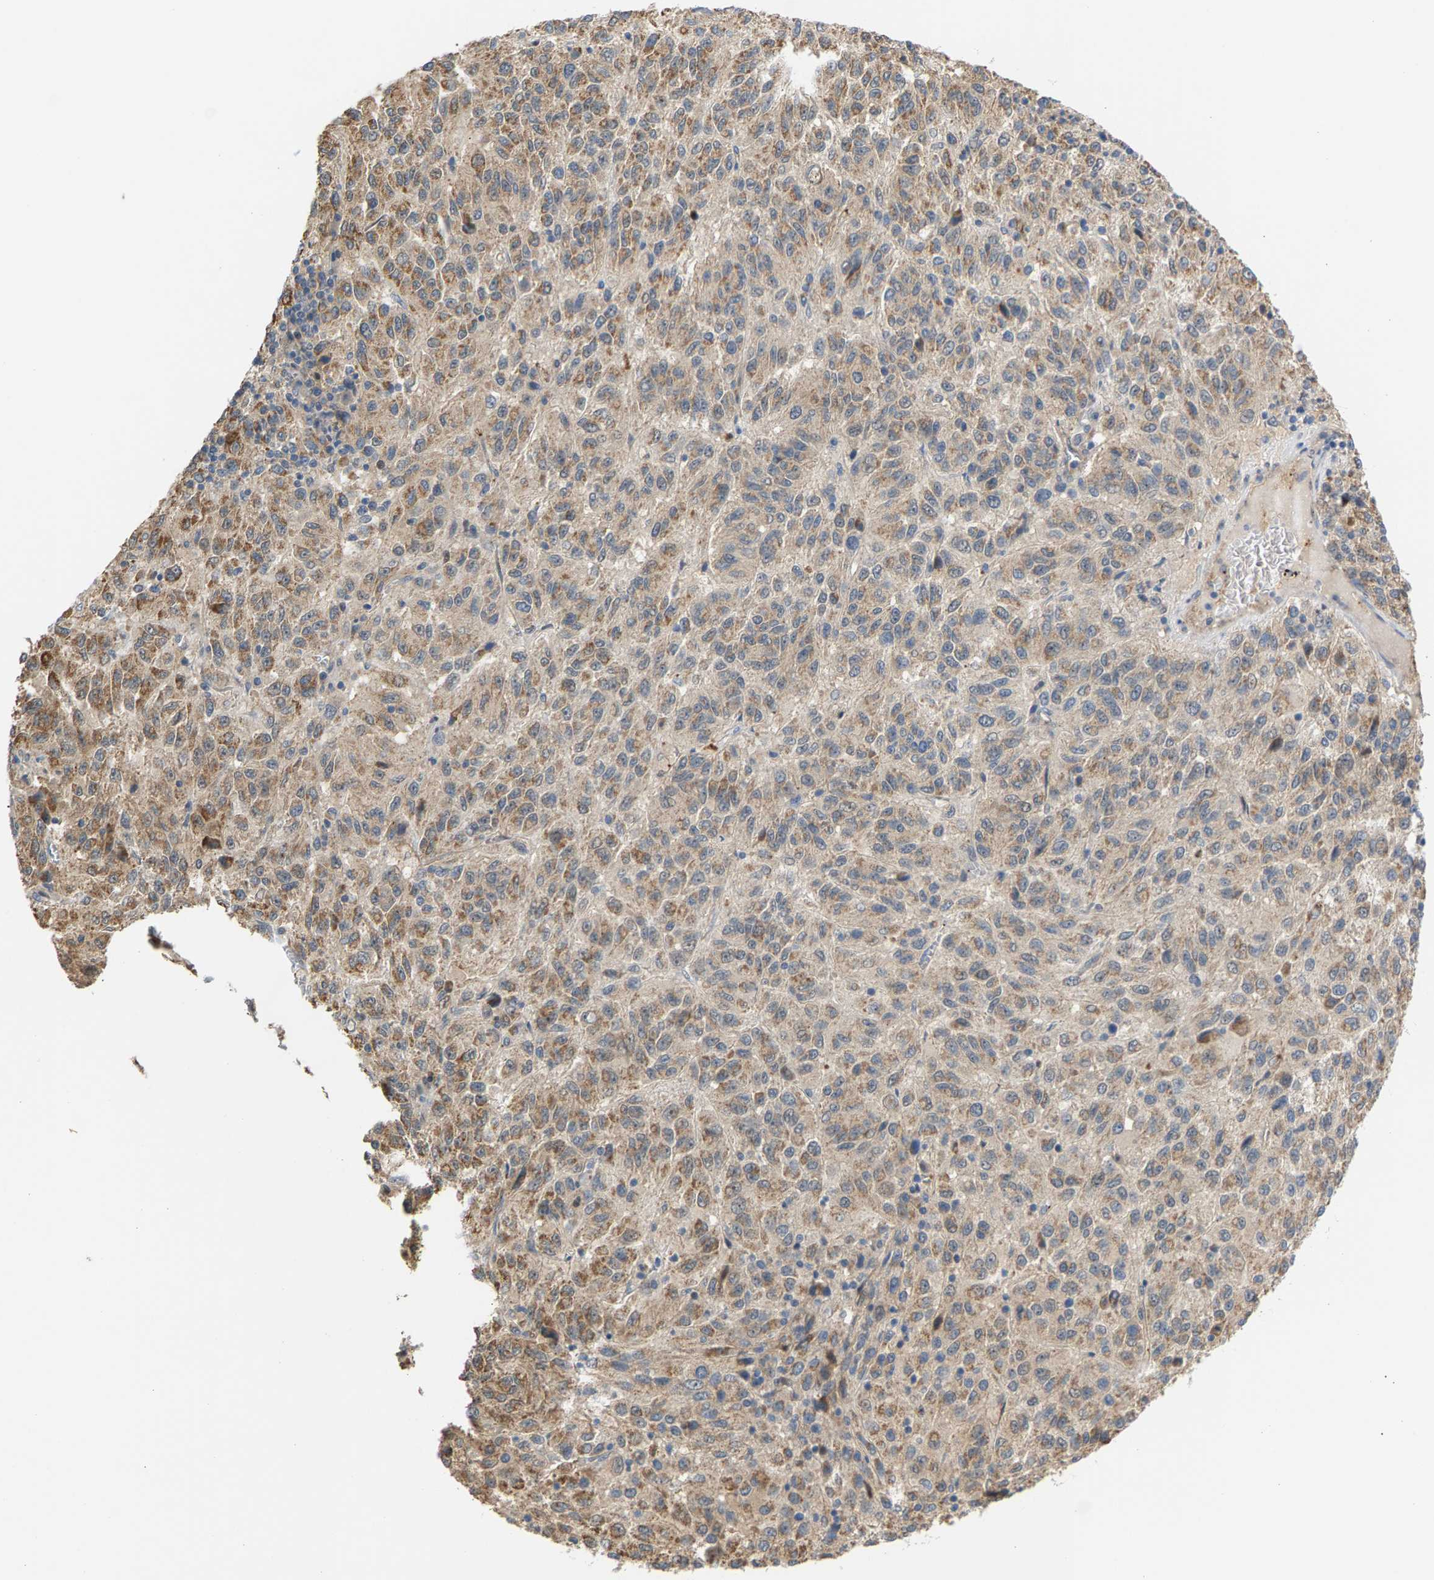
{"staining": {"intensity": "moderate", "quantity": ">75%", "location": "cytoplasmic/membranous"}, "tissue": "melanoma", "cell_type": "Tumor cells", "image_type": "cancer", "snomed": [{"axis": "morphology", "description": "Malignant melanoma, Metastatic site"}, {"axis": "topography", "description": "Lung"}], "caption": "This is a photomicrograph of IHC staining of malignant melanoma (metastatic site), which shows moderate staining in the cytoplasmic/membranous of tumor cells.", "gene": "KRTAP27-1", "patient": {"sex": "male", "age": 64}}